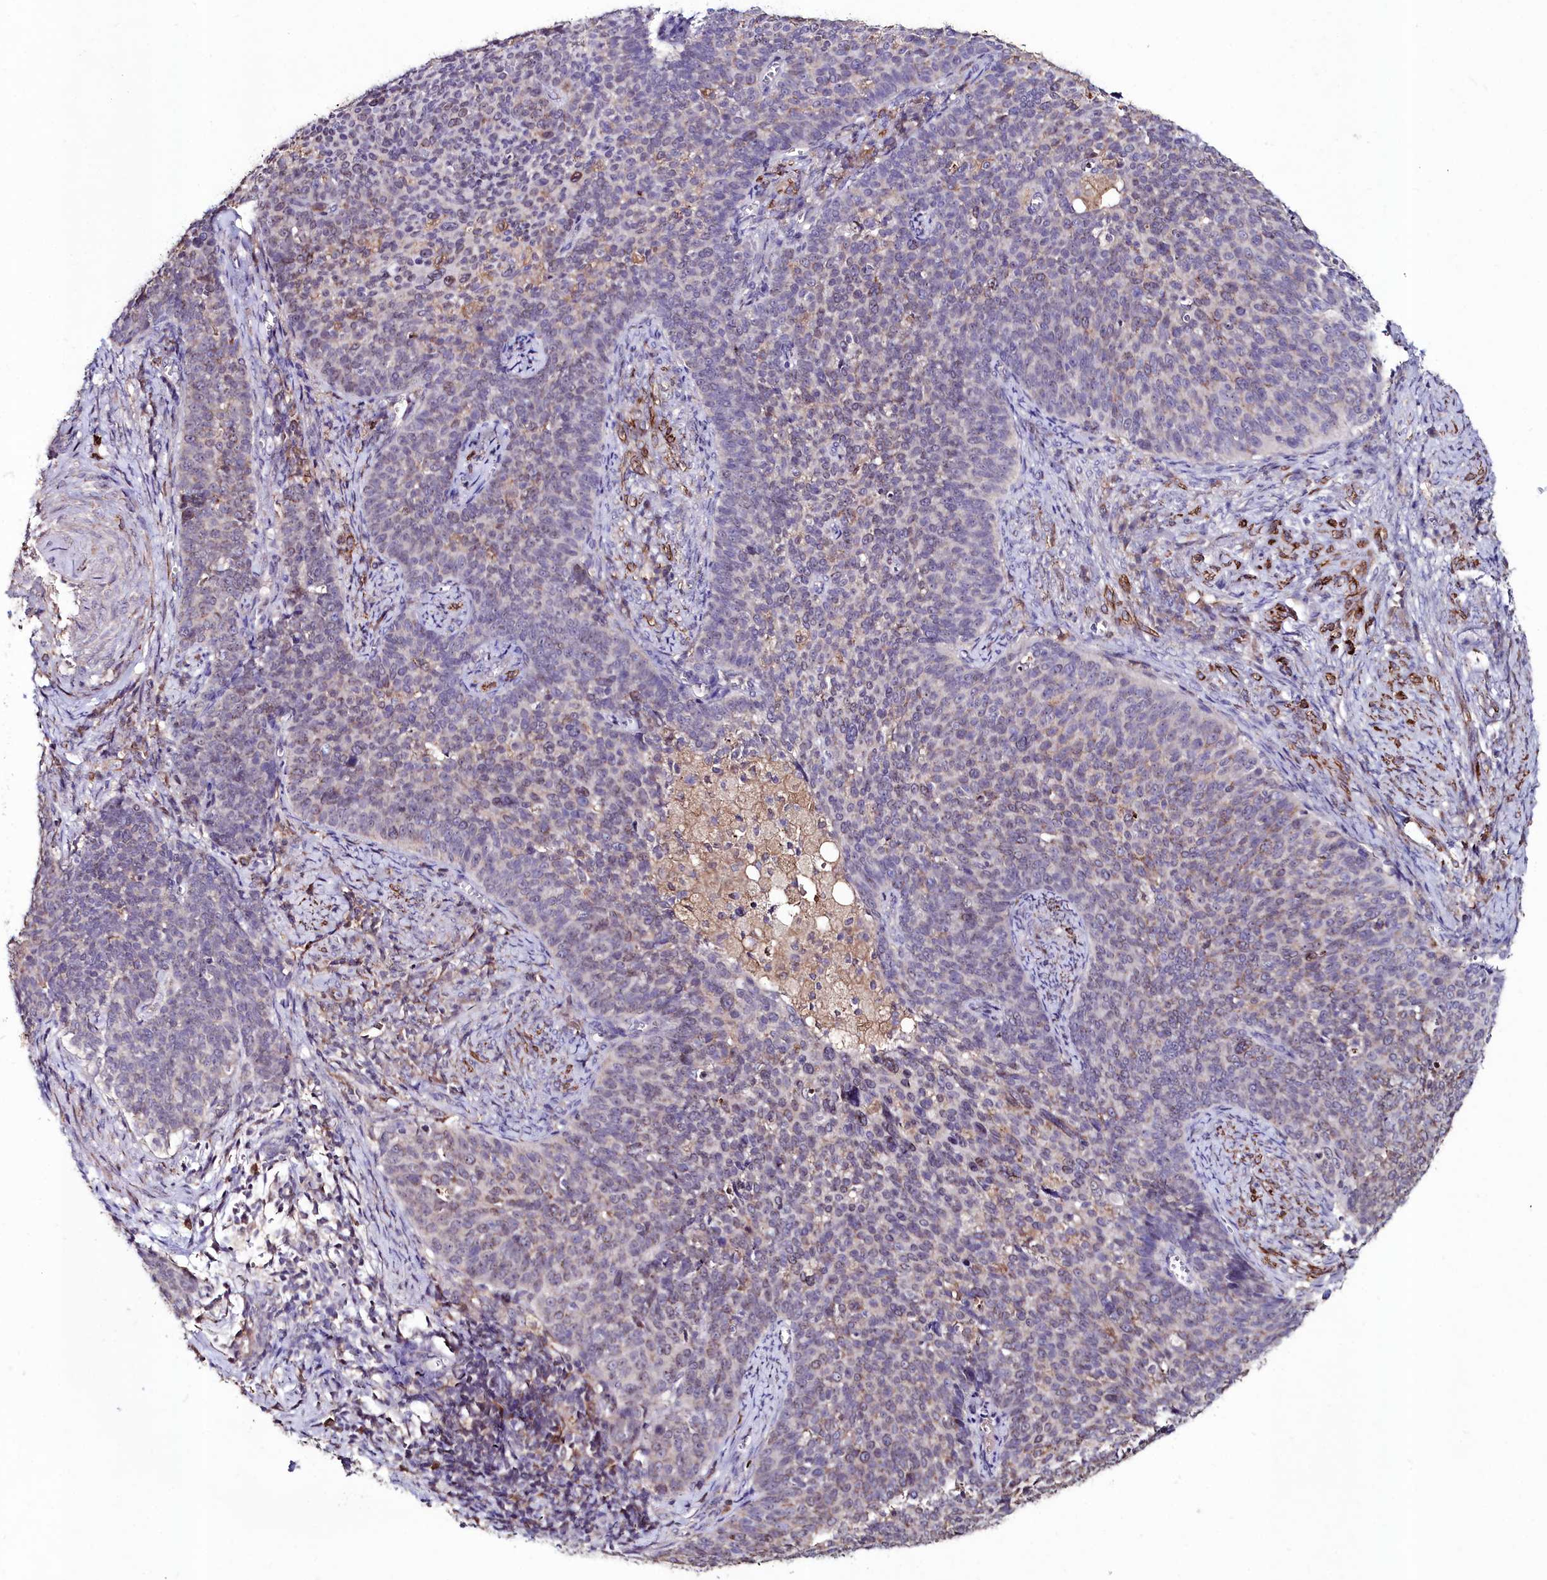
{"staining": {"intensity": "weak", "quantity": "25%-75%", "location": "cytoplasmic/membranous,nuclear"}, "tissue": "cervical cancer", "cell_type": "Tumor cells", "image_type": "cancer", "snomed": [{"axis": "morphology", "description": "Normal tissue, NOS"}, {"axis": "morphology", "description": "Squamous cell carcinoma, NOS"}, {"axis": "topography", "description": "Cervix"}], "caption": "The image displays staining of cervical squamous cell carcinoma, revealing weak cytoplasmic/membranous and nuclear protein expression (brown color) within tumor cells.", "gene": "AMBRA1", "patient": {"sex": "female", "age": 39}}